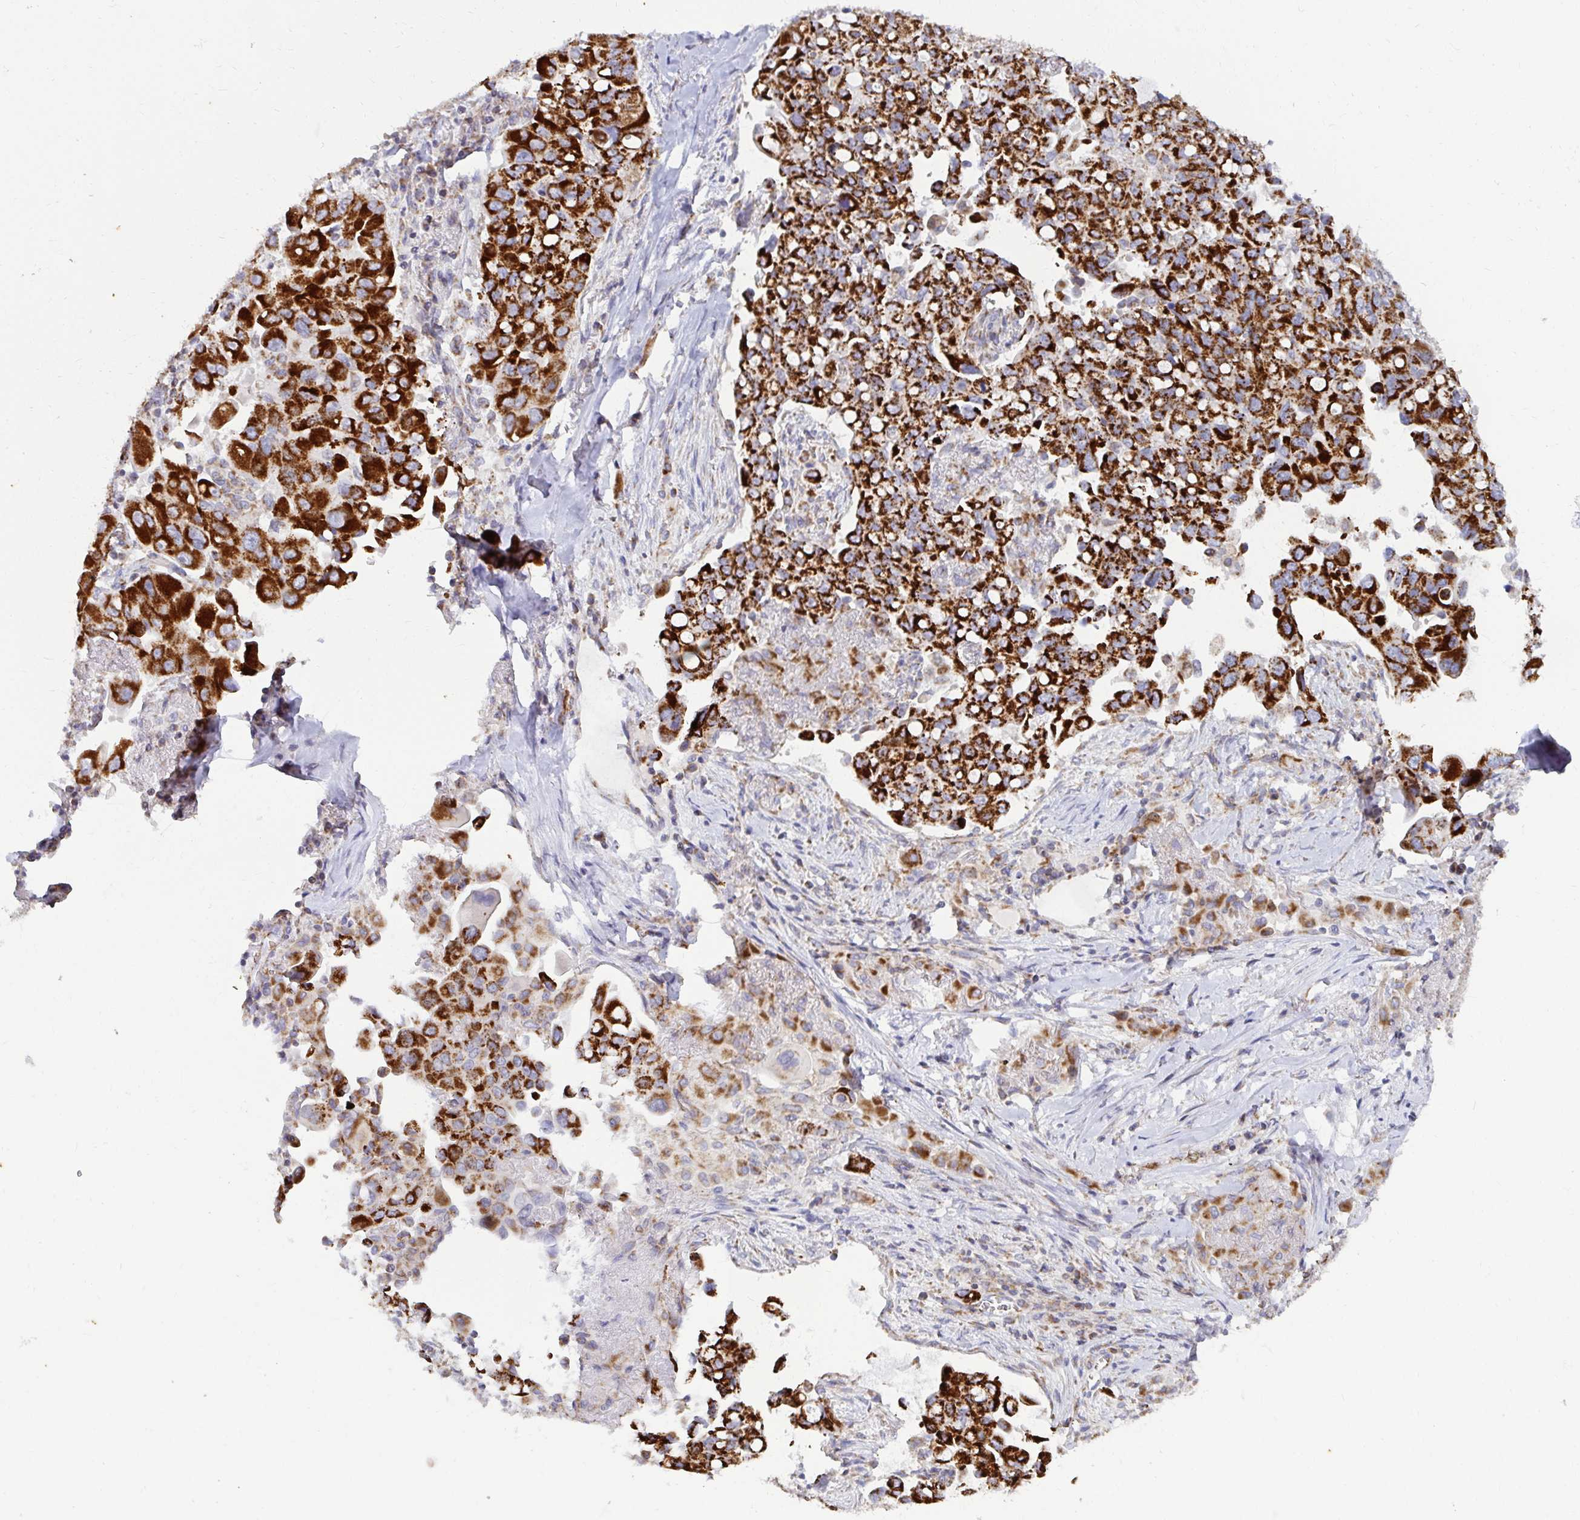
{"staining": {"intensity": "strong", "quantity": ">75%", "location": "cytoplasmic/membranous"}, "tissue": "lung cancer", "cell_type": "Tumor cells", "image_type": "cancer", "snomed": [{"axis": "morphology", "description": "Adenocarcinoma, NOS"}, {"axis": "topography", "description": "Lung"}], "caption": "The photomicrograph shows staining of lung adenocarcinoma, revealing strong cytoplasmic/membranous protein staining (brown color) within tumor cells. (DAB IHC, brown staining for protein, blue staining for nuclei).", "gene": "EXOC5", "patient": {"sex": "male", "age": 68}}